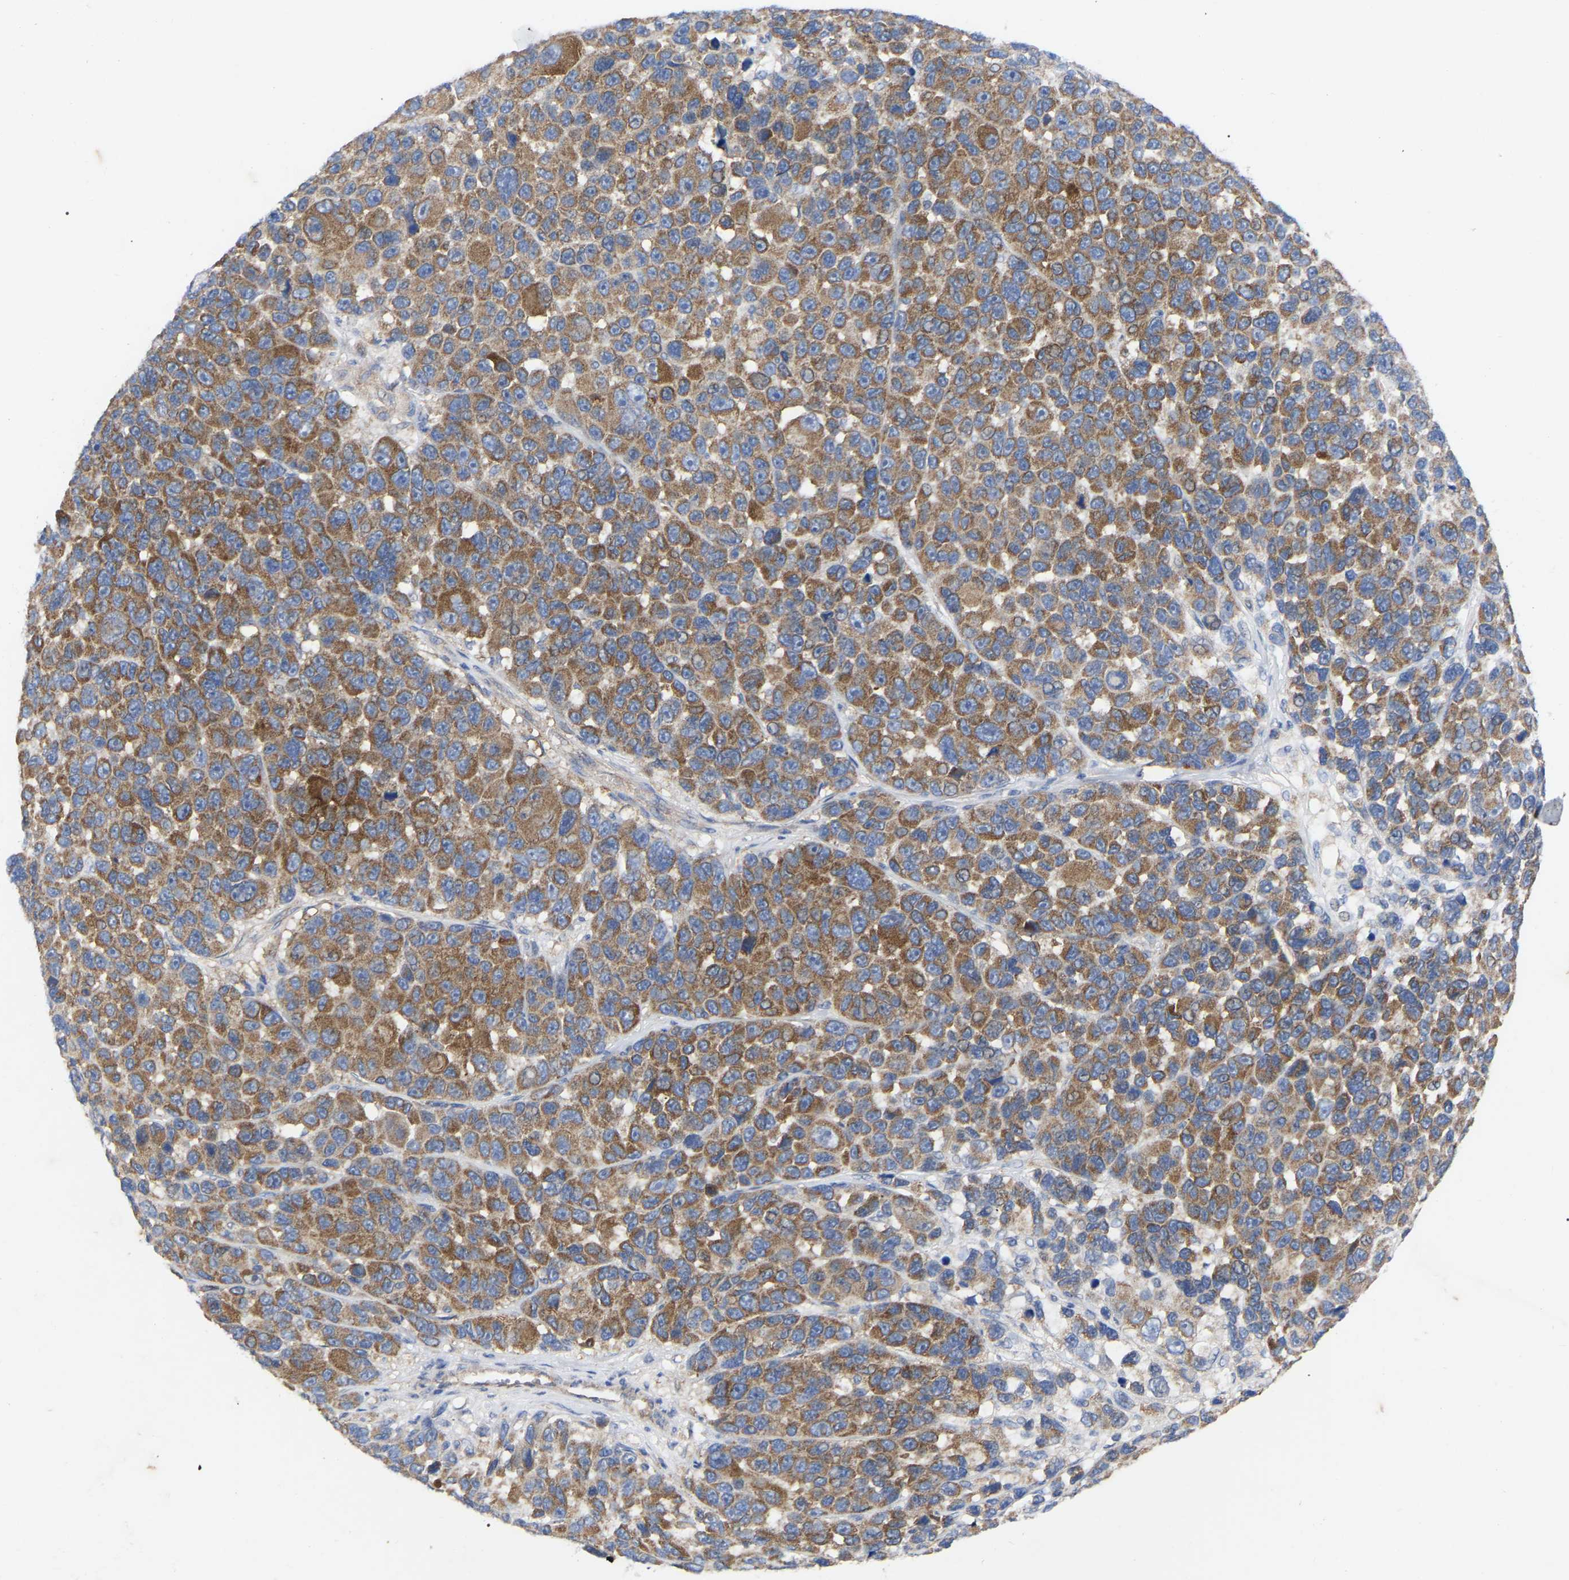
{"staining": {"intensity": "moderate", "quantity": ">75%", "location": "cytoplasmic/membranous"}, "tissue": "melanoma", "cell_type": "Tumor cells", "image_type": "cancer", "snomed": [{"axis": "morphology", "description": "Malignant melanoma, NOS"}, {"axis": "topography", "description": "Skin"}], "caption": "High-magnification brightfield microscopy of malignant melanoma stained with DAB (3,3'-diaminobenzidine) (brown) and counterstained with hematoxylin (blue). tumor cells exhibit moderate cytoplasmic/membranous positivity is present in approximately>75% of cells. (IHC, brightfield microscopy, high magnification).", "gene": "TCP1", "patient": {"sex": "male", "age": 53}}